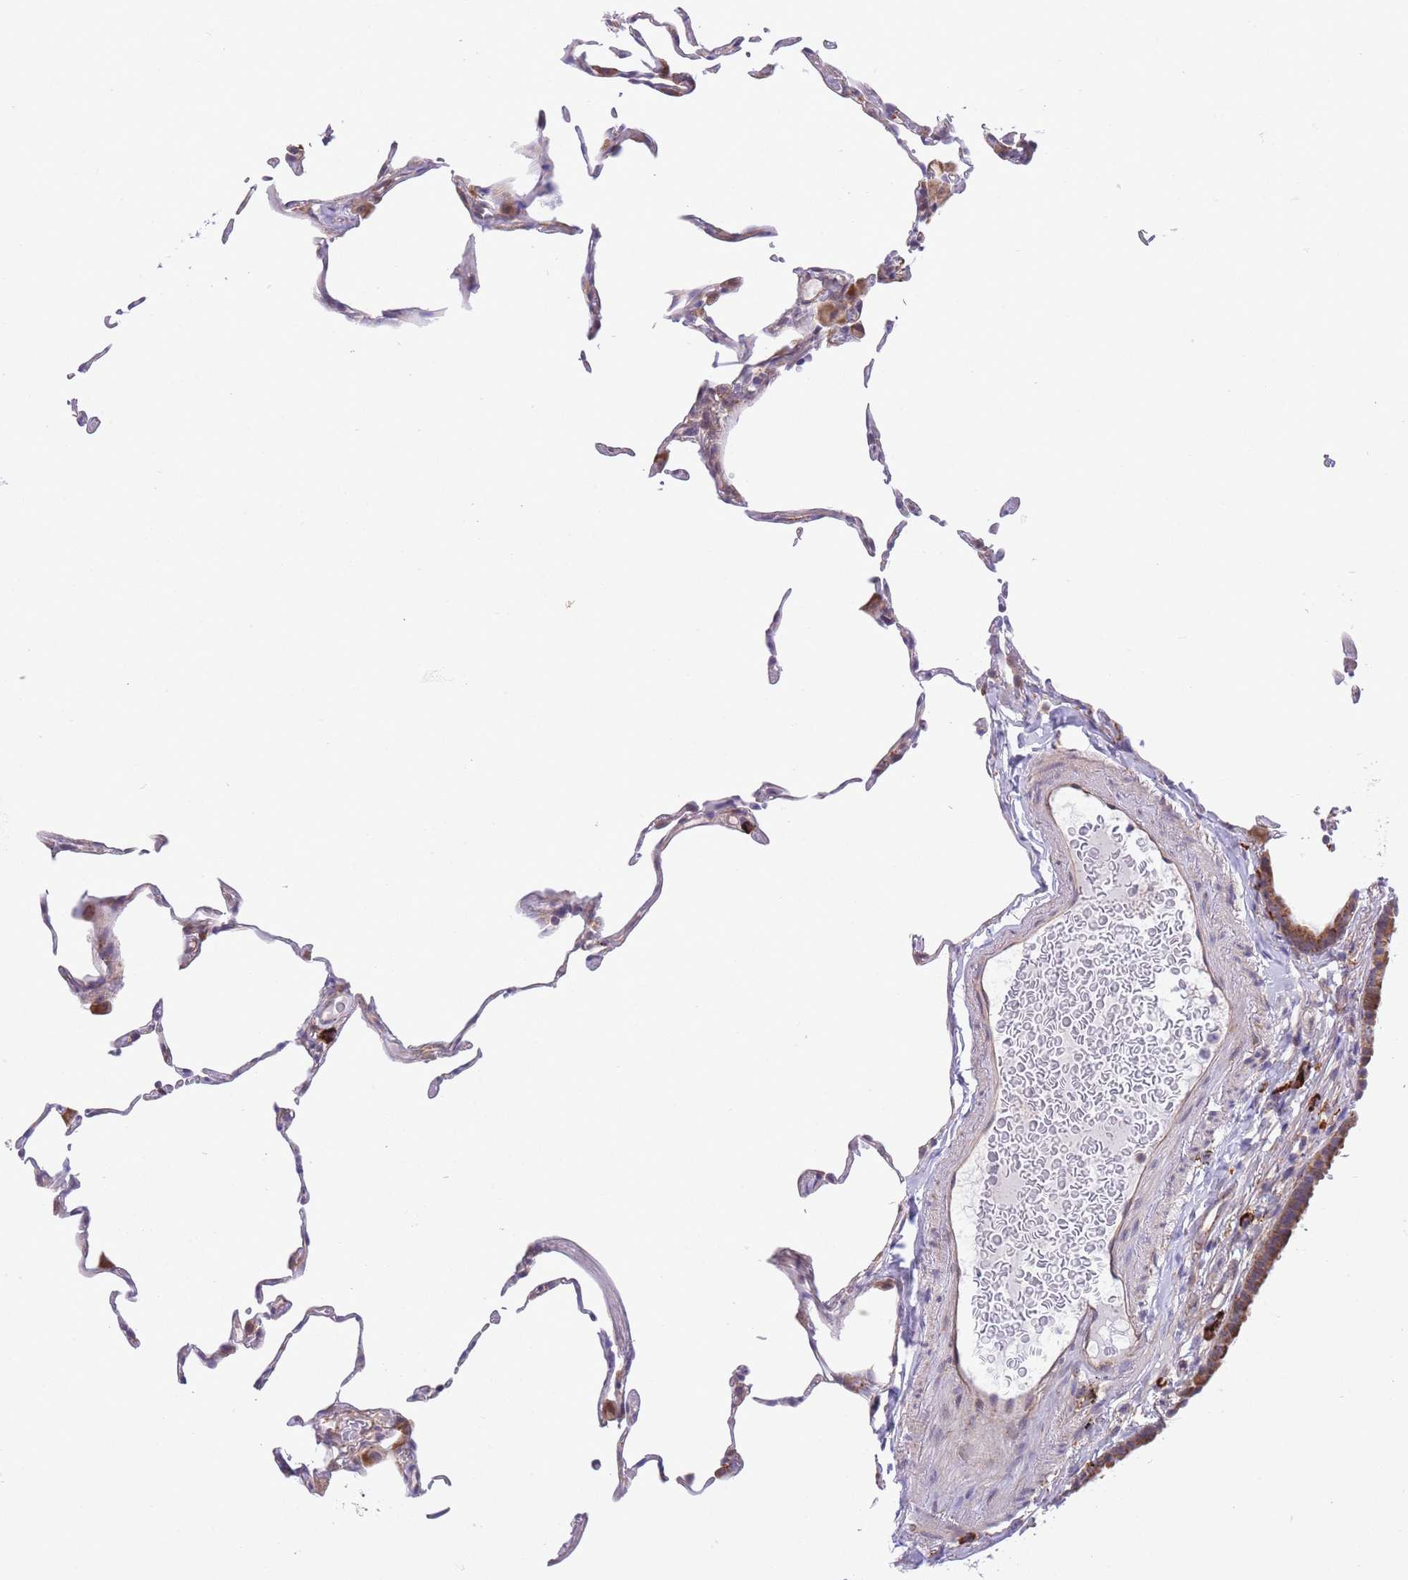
{"staining": {"intensity": "negative", "quantity": "none", "location": "none"}, "tissue": "lung", "cell_type": "Alveolar cells", "image_type": "normal", "snomed": [{"axis": "morphology", "description": "Normal tissue, NOS"}, {"axis": "topography", "description": "Lung"}], "caption": "Alveolar cells are negative for protein expression in benign human lung. (DAB IHC, high magnification).", "gene": "EXOSC8", "patient": {"sex": "female", "age": 57}}